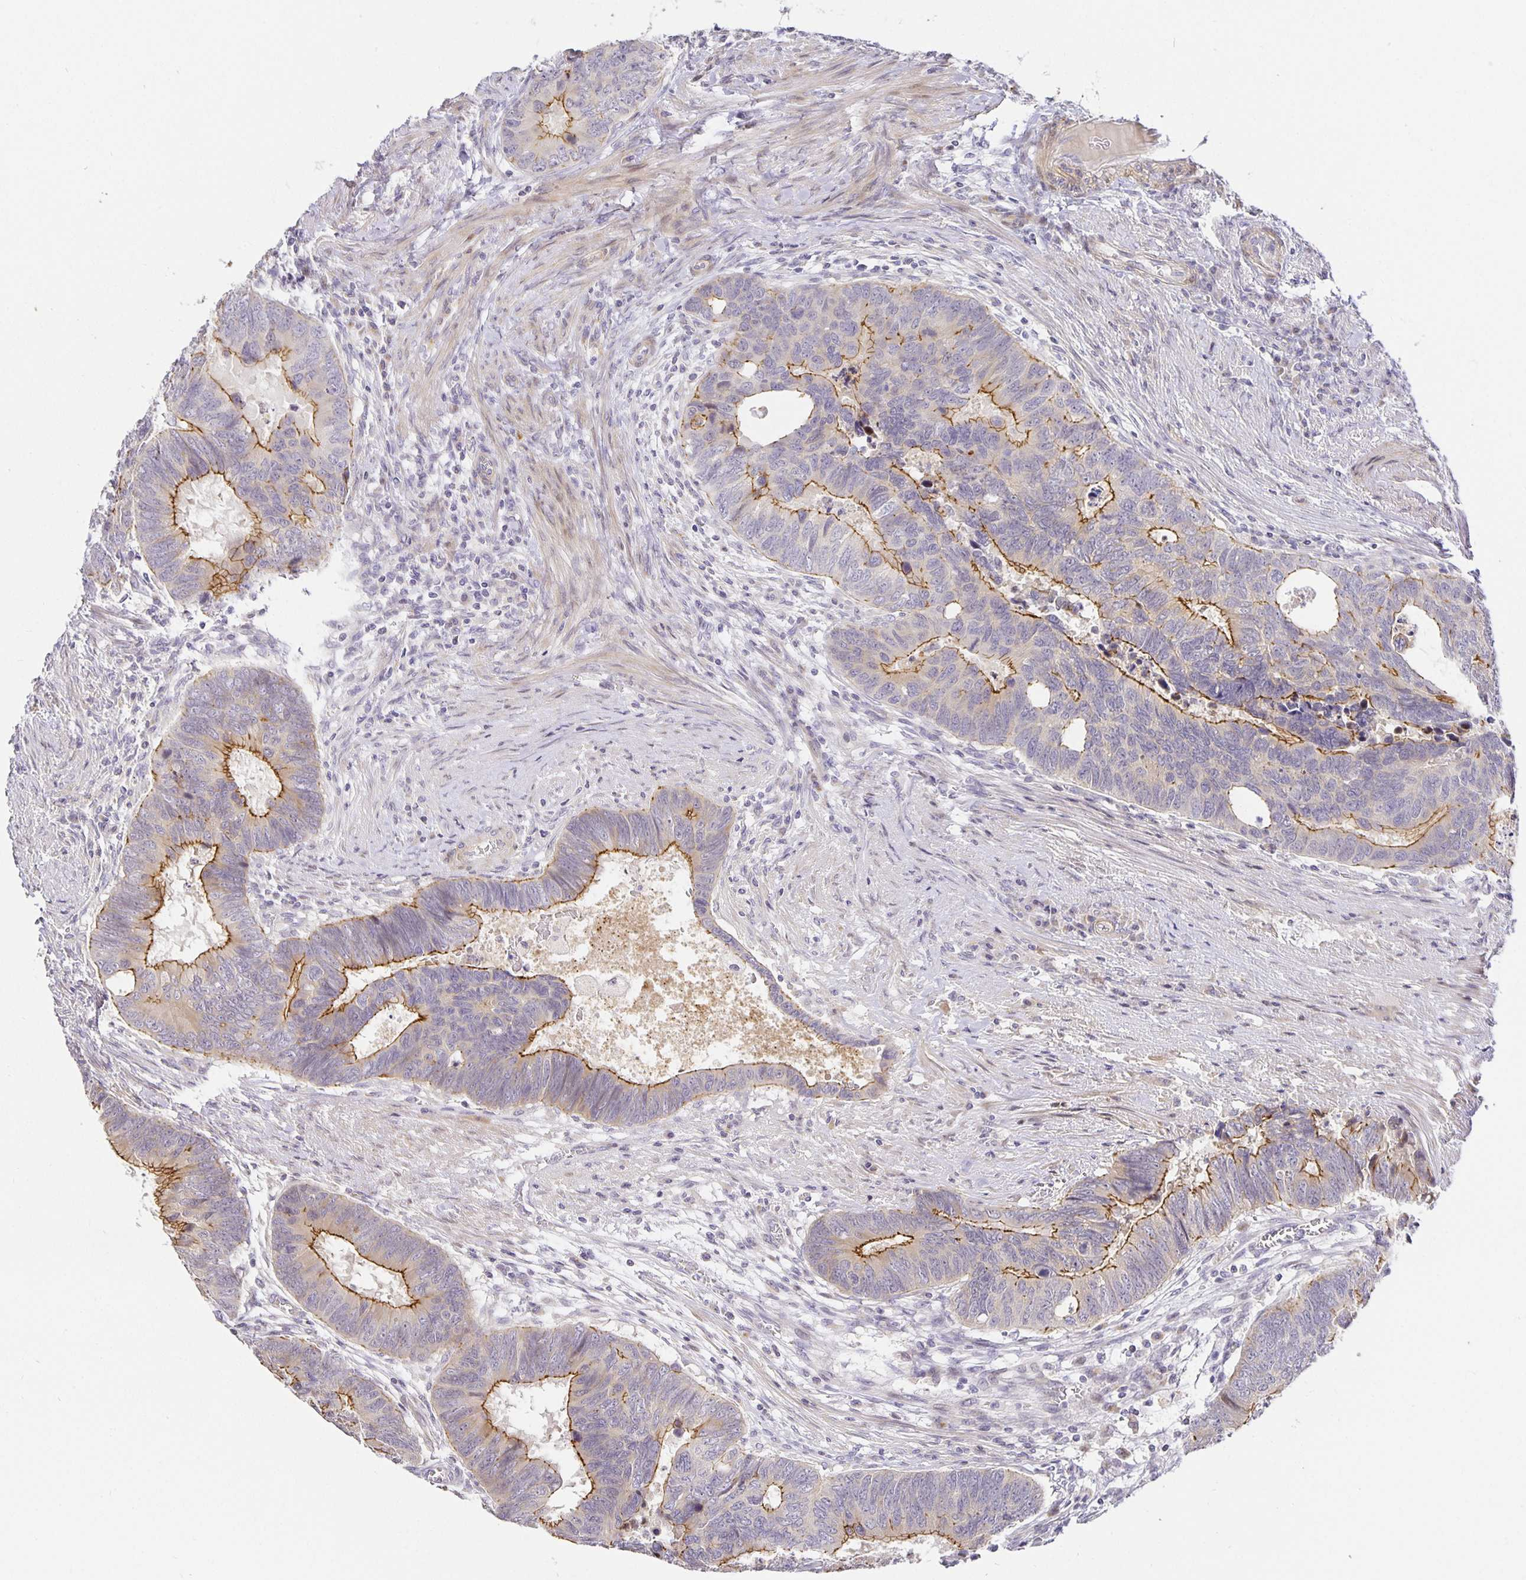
{"staining": {"intensity": "moderate", "quantity": "25%-75%", "location": "cytoplasmic/membranous"}, "tissue": "colorectal cancer", "cell_type": "Tumor cells", "image_type": "cancer", "snomed": [{"axis": "morphology", "description": "Adenocarcinoma, NOS"}, {"axis": "topography", "description": "Colon"}], "caption": "High-power microscopy captured an immunohistochemistry photomicrograph of colorectal adenocarcinoma, revealing moderate cytoplasmic/membranous staining in about 25%-75% of tumor cells. Nuclei are stained in blue.", "gene": "TJP3", "patient": {"sex": "male", "age": 62}}